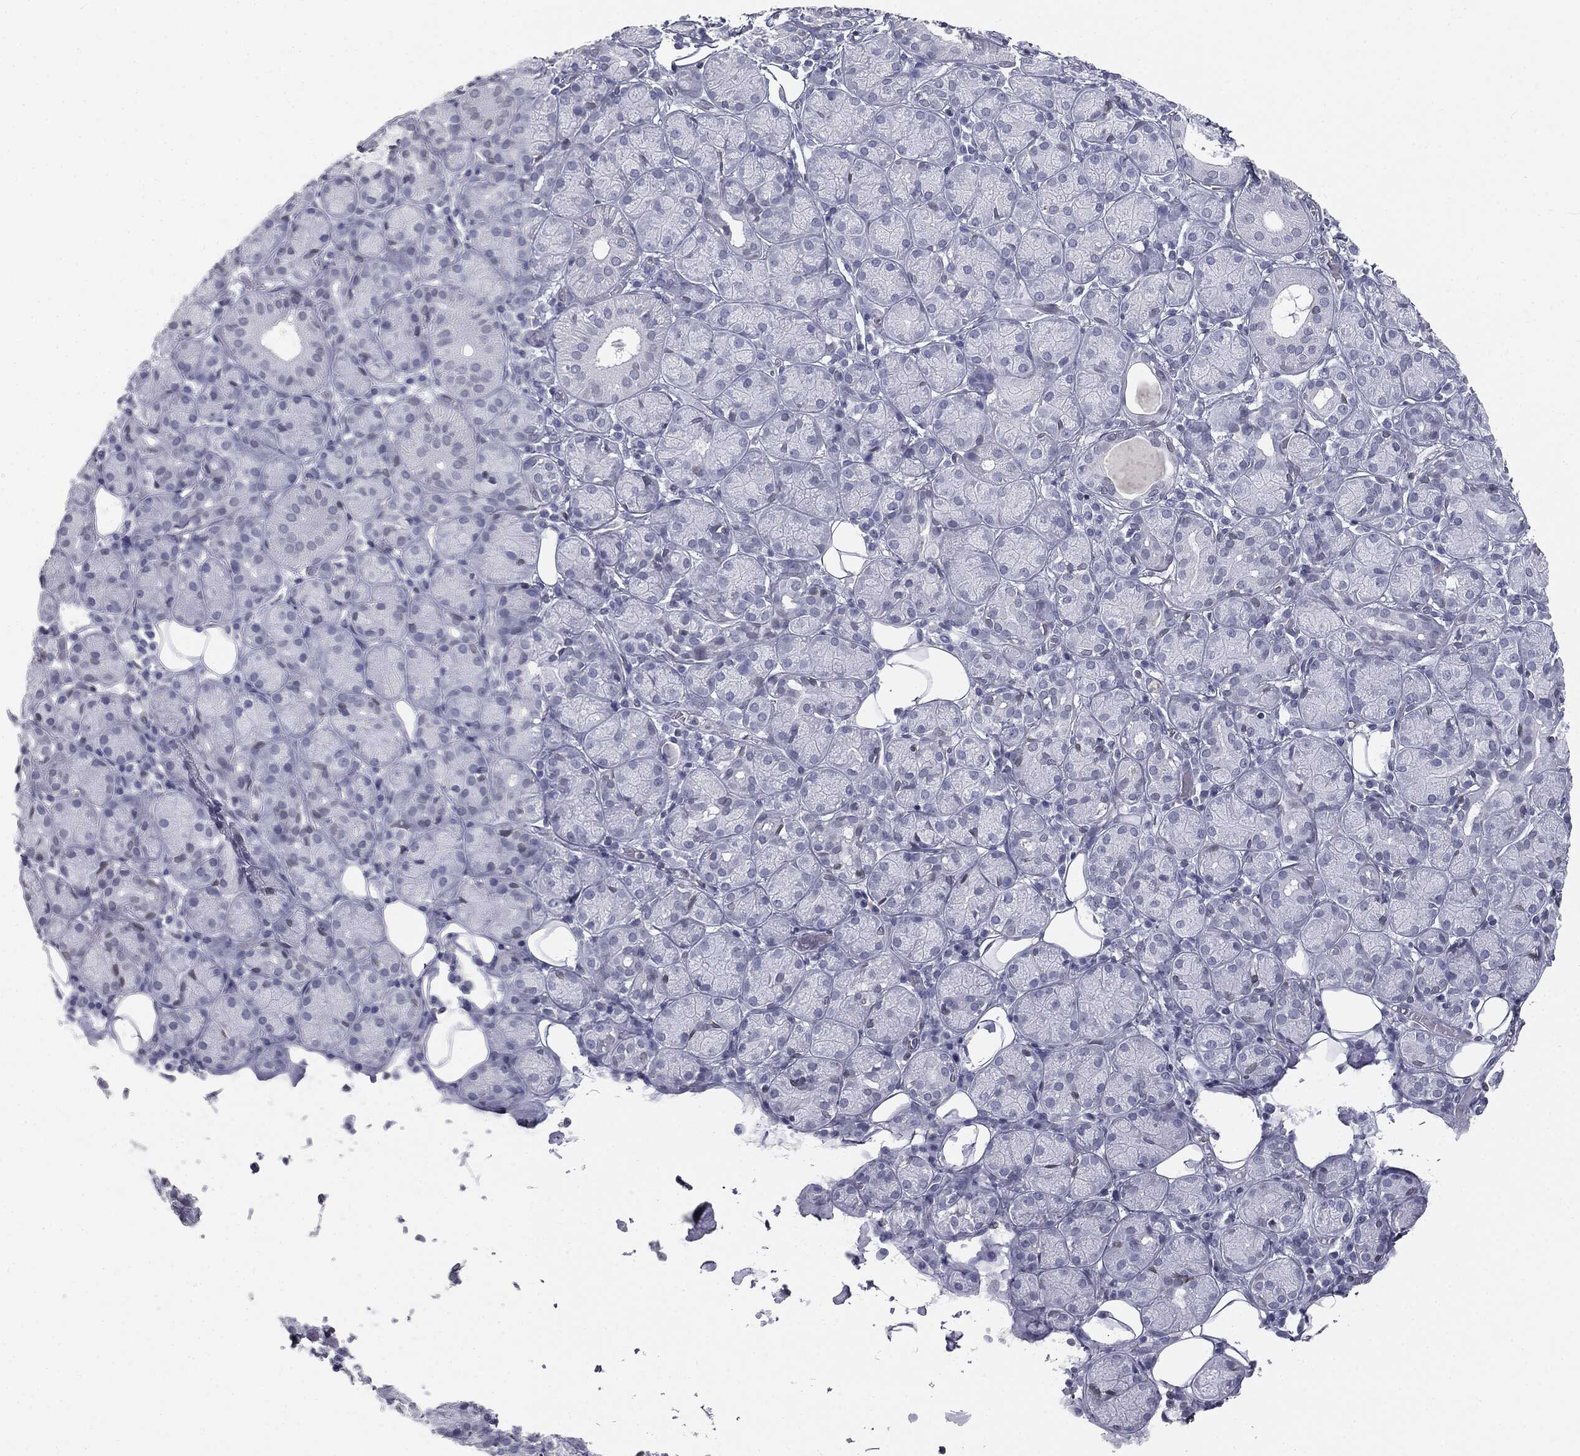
{"staining": {"intensity": "negative", "quantity": "none", "location": "none"}, "tissue": "salivary gland", "cell_type": "Glandular cells", "image_type": "normal", "snomed": [{"axis": "morphology", "description": "Normal tissue, NOS"}, {"axis": "topography", "description": "Salivary gland"}], "caption": "Immunohistochemistry micrograph of benign salivary gland: salivary gland stained with DAB (3,3'-diaminobenzidine) demonstrates no significant protein staining in glandular cells. The staining was performed using DAB to visualize the protein expression in brown, while the nuclei were stained in blue with hematoxylin (Magnification: 20x).", "gene": "ALDOB", "patient": {"sex": "male", "age": 71}}